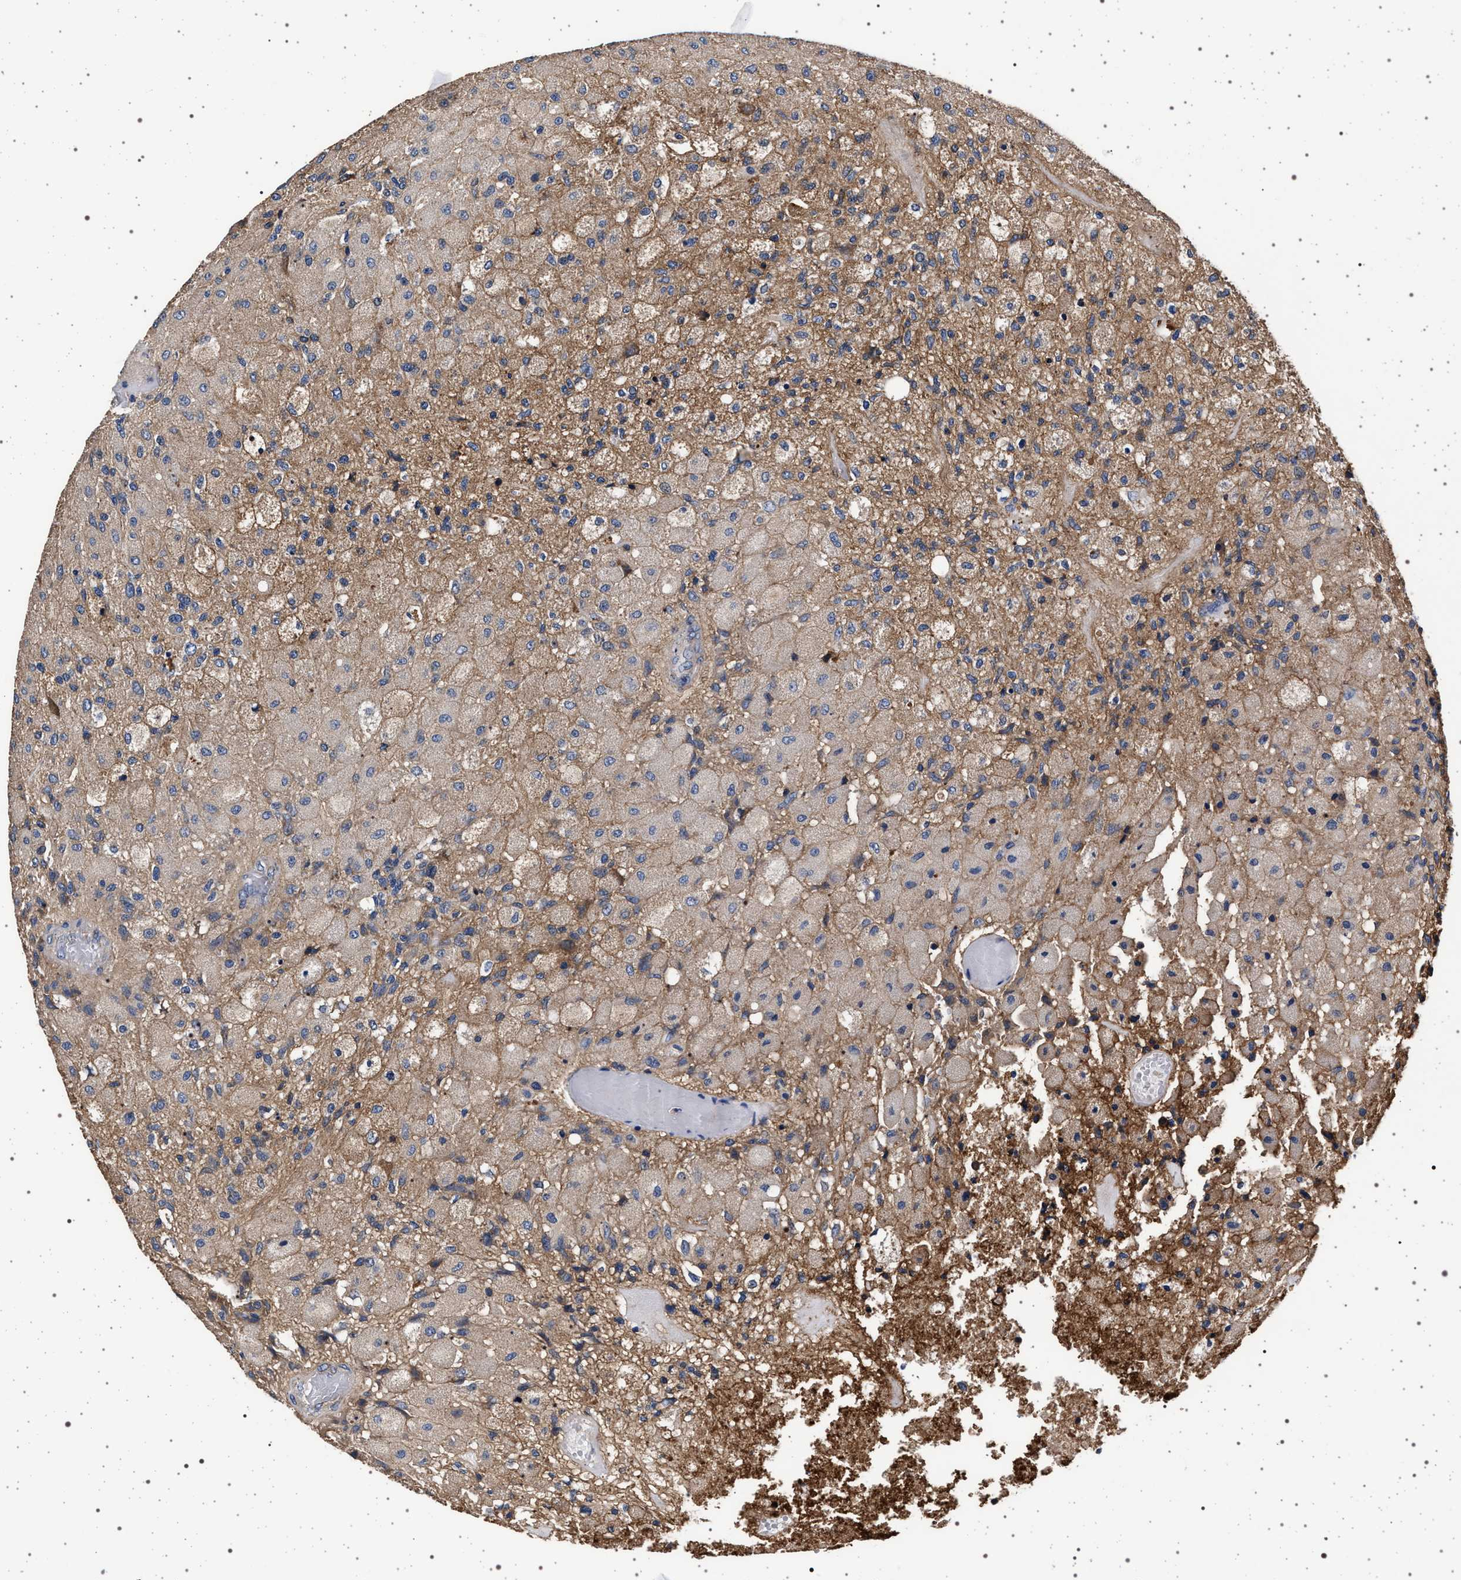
{"staining": {"intensity": "weak", "quantity": ">75%", "location": "cytoplasmic/membranous"}, "tissue": "glioma", "cell_type": "Tumor cells", "image_type": "cancer", "snomed": [{"axis": "morphology", "description": "Normal tissue, NOS"}, {"axis": "morphology", "description": "Glioma, malignant, High grade"}, {"axis": "topography", "description": "Cerebral cortex"}], "caption": "High-grade glioma (malignant) stained with immunohistochemistry shows weak cytoplasmic/membranous positivity in about >75% of tumor cells. (DAB IHC with brightfield microscopy, high magnification).", "gene": "MAP3K2", "patient": {"sex": "male", "age": 77}}